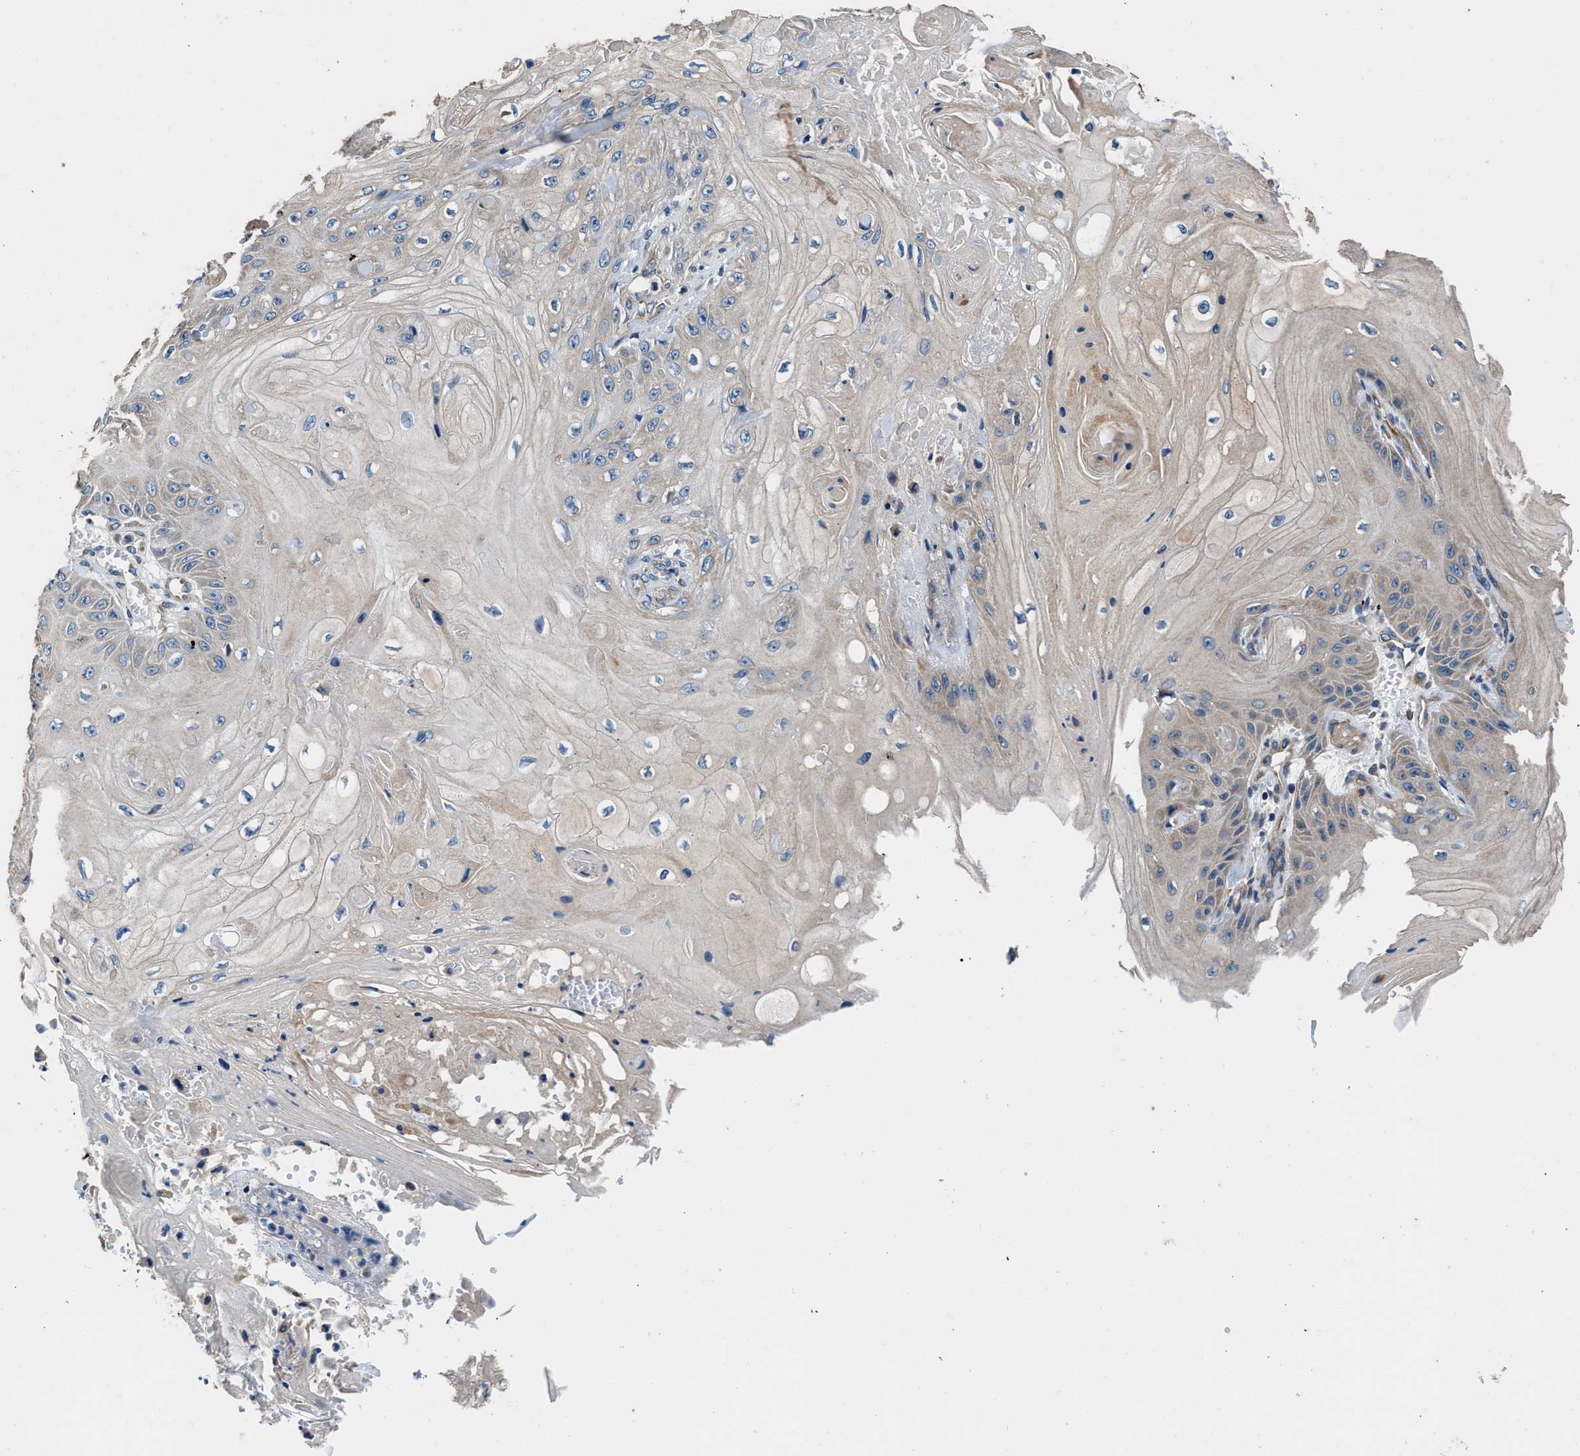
{"staining": {"intensity": "weak", "quantity": "<25%", "location": "cytoplasmic/membranous"}, "tissue": "skin cancer", "cell_type": "Tumor cells", "image_type": "cancer", "snomed": [{"axis": "morphology", "description": "Squamous cell carcinoma, NOS"}, {"axis": "topography", "description": "Skin"}], "caption": "IHC photomicrograph of neoplastic tissue: skin cancer stained with DAB exhibits no significant protein positivity in tumor cells. Nuclei are stained in blue.", "gene": "DHRS7B", "patient": {"sex": "male", "age": 74}}